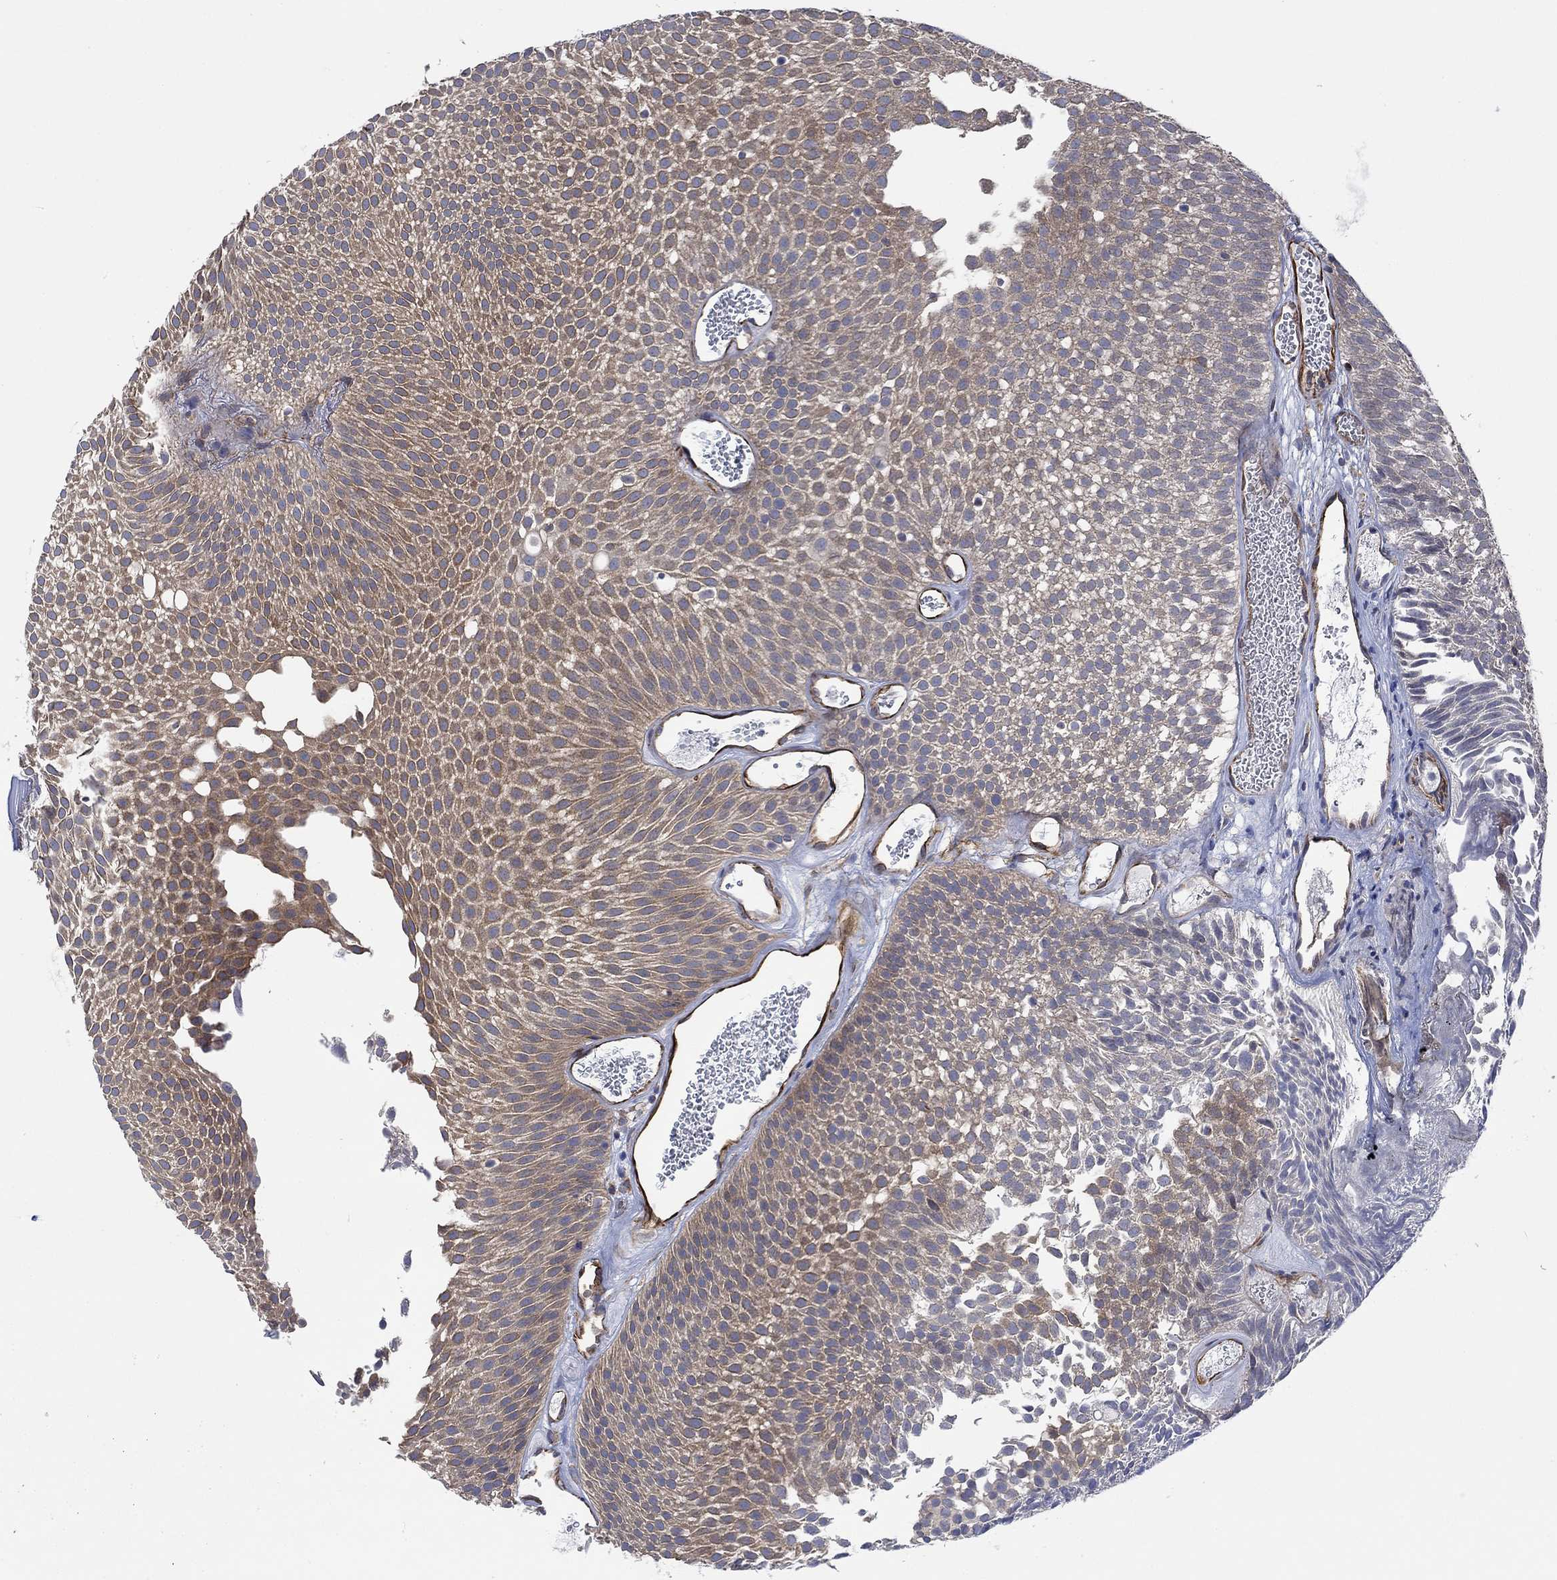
{"staining": {"intensity": "moderate", "quantity": "25%-75%", "location": "cytoplasmic/membranous"}, "tissue": "urothelial cancer", "cell_type": "Tumor cells", "image_type": "cancer", "snomed": [{"axis": "morphology", "description": "Urothelial carcinoma, Low grade"}, {"axis": "topography", "description": "Urinary bladder"}], "caption": "Tumor cells show medium levels of moderate cytoplasmic/membranous expression in approximately 25%-75% of cells in urothelial cancer.", "gene": "CAMK1D", "patient": {"sex": "male", "age": 52}}